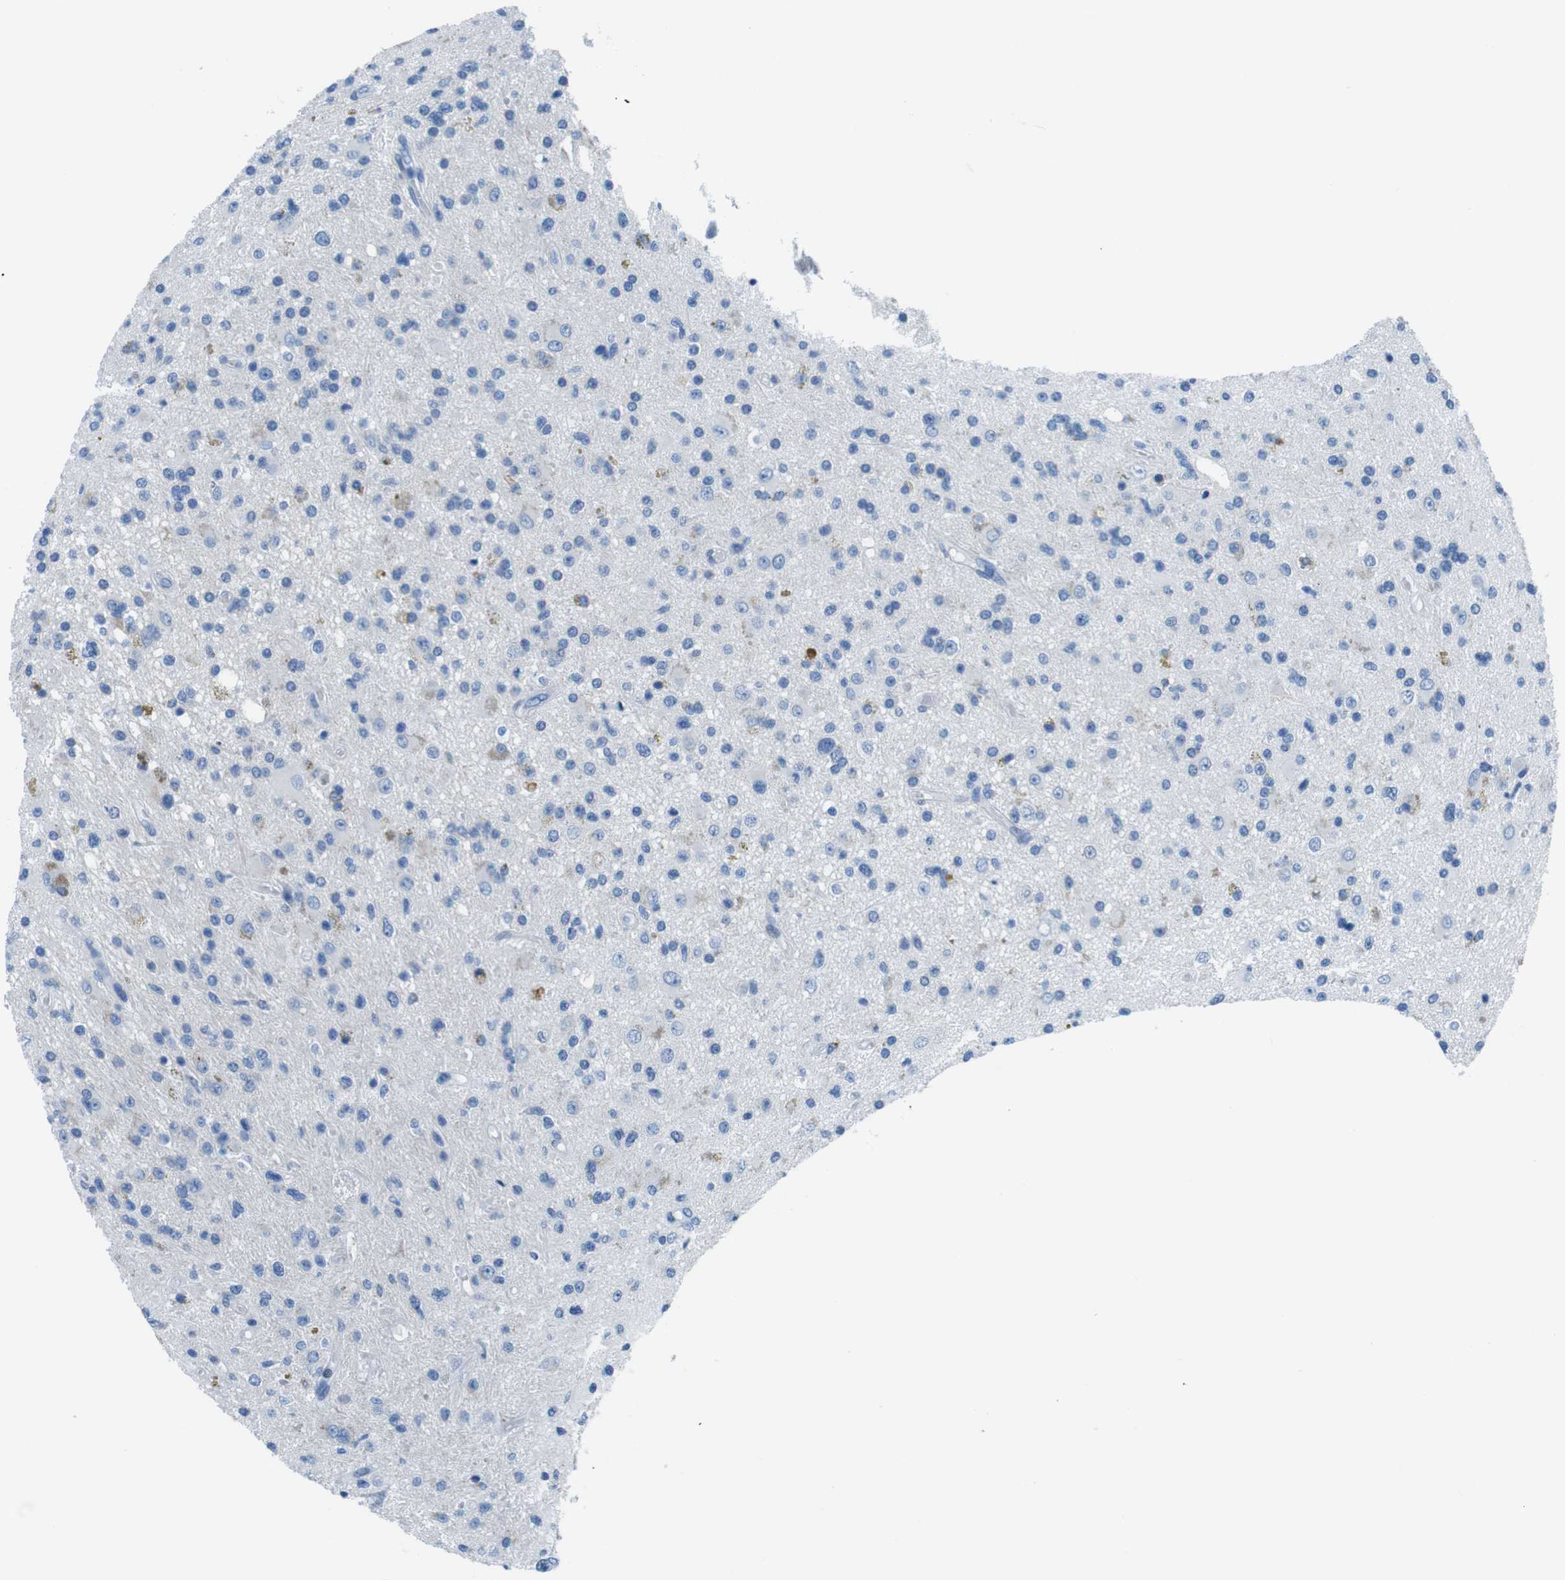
{"staining": {"intensity": "negative", "quantity": "none", "location": "none"}, "tissue": "glioma", "cell_type": "Tumor cells", "image_type": "cancer", "snomed": [{"axis": "morphology", "description": "Glioma, malignant, High grade"}, {"axis": "topography", "description": "Brain"}], "caption": "An immunohistochemistry (IHC) photomicrograph of glioma is shown. There is no staining in tumor cells of glioma. (IHC, brightfield microscopy, high magnification).", "gene": "MUC2", "patient": {"sex": "male", "age": 33}}